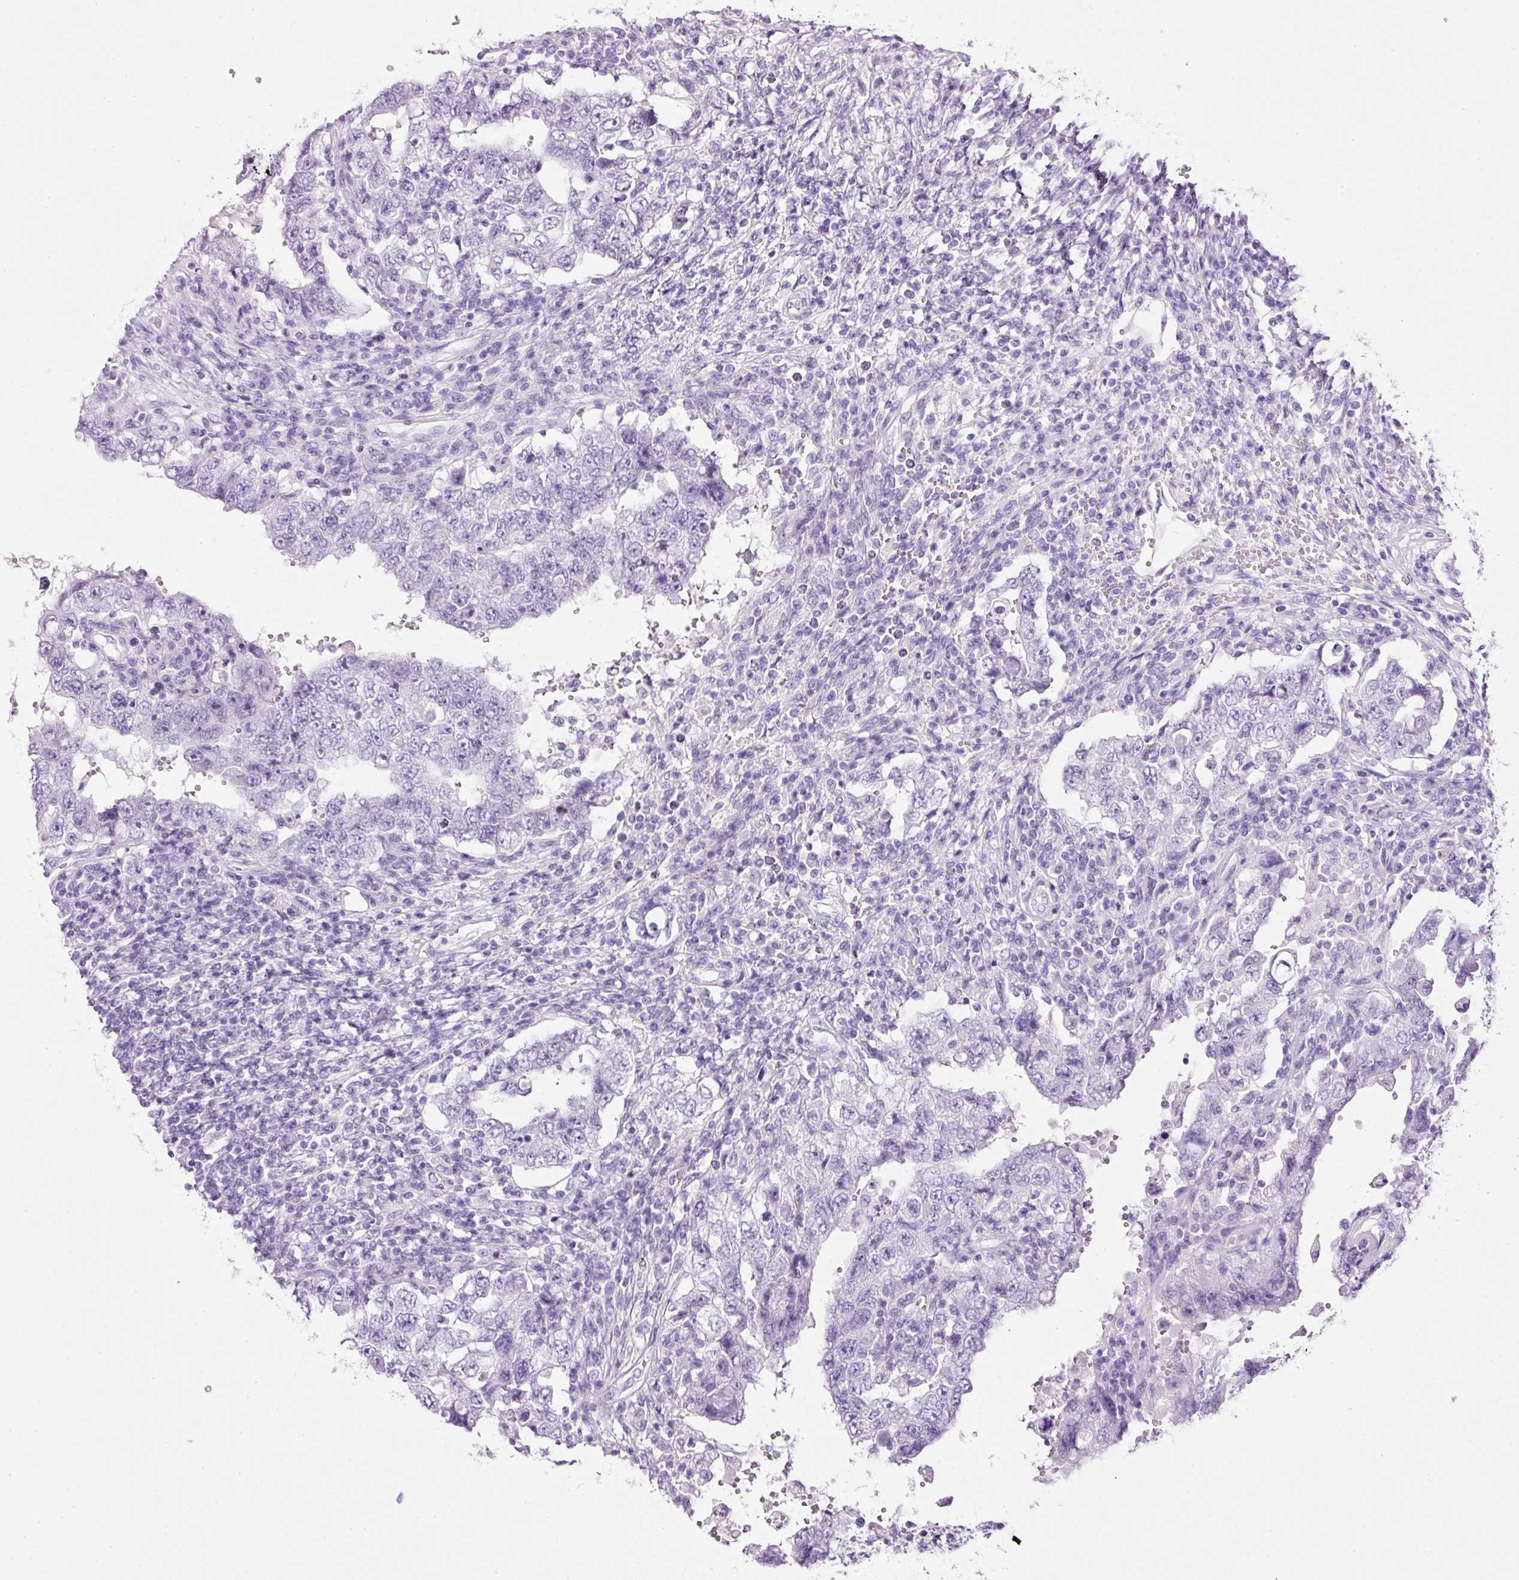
{"staining": {"intensity": "negative", "quantity": "none", "location": "none"}, "tissue": "testis cancer", "cell_type": "Tumor cells", "image_type": "cancer", "snomed": [{"axis": "morphology", "description": "Carcinoma, Embryonal, NOS"}, {"axis": "topography", "description": "Testis"}], "caption": "Immunohistochemical staining of human testis embryonal carcinoma reveals no significant expression in tumor cells.", "gene": "BSND", "patient": {"sex": "male", "age": 26}}